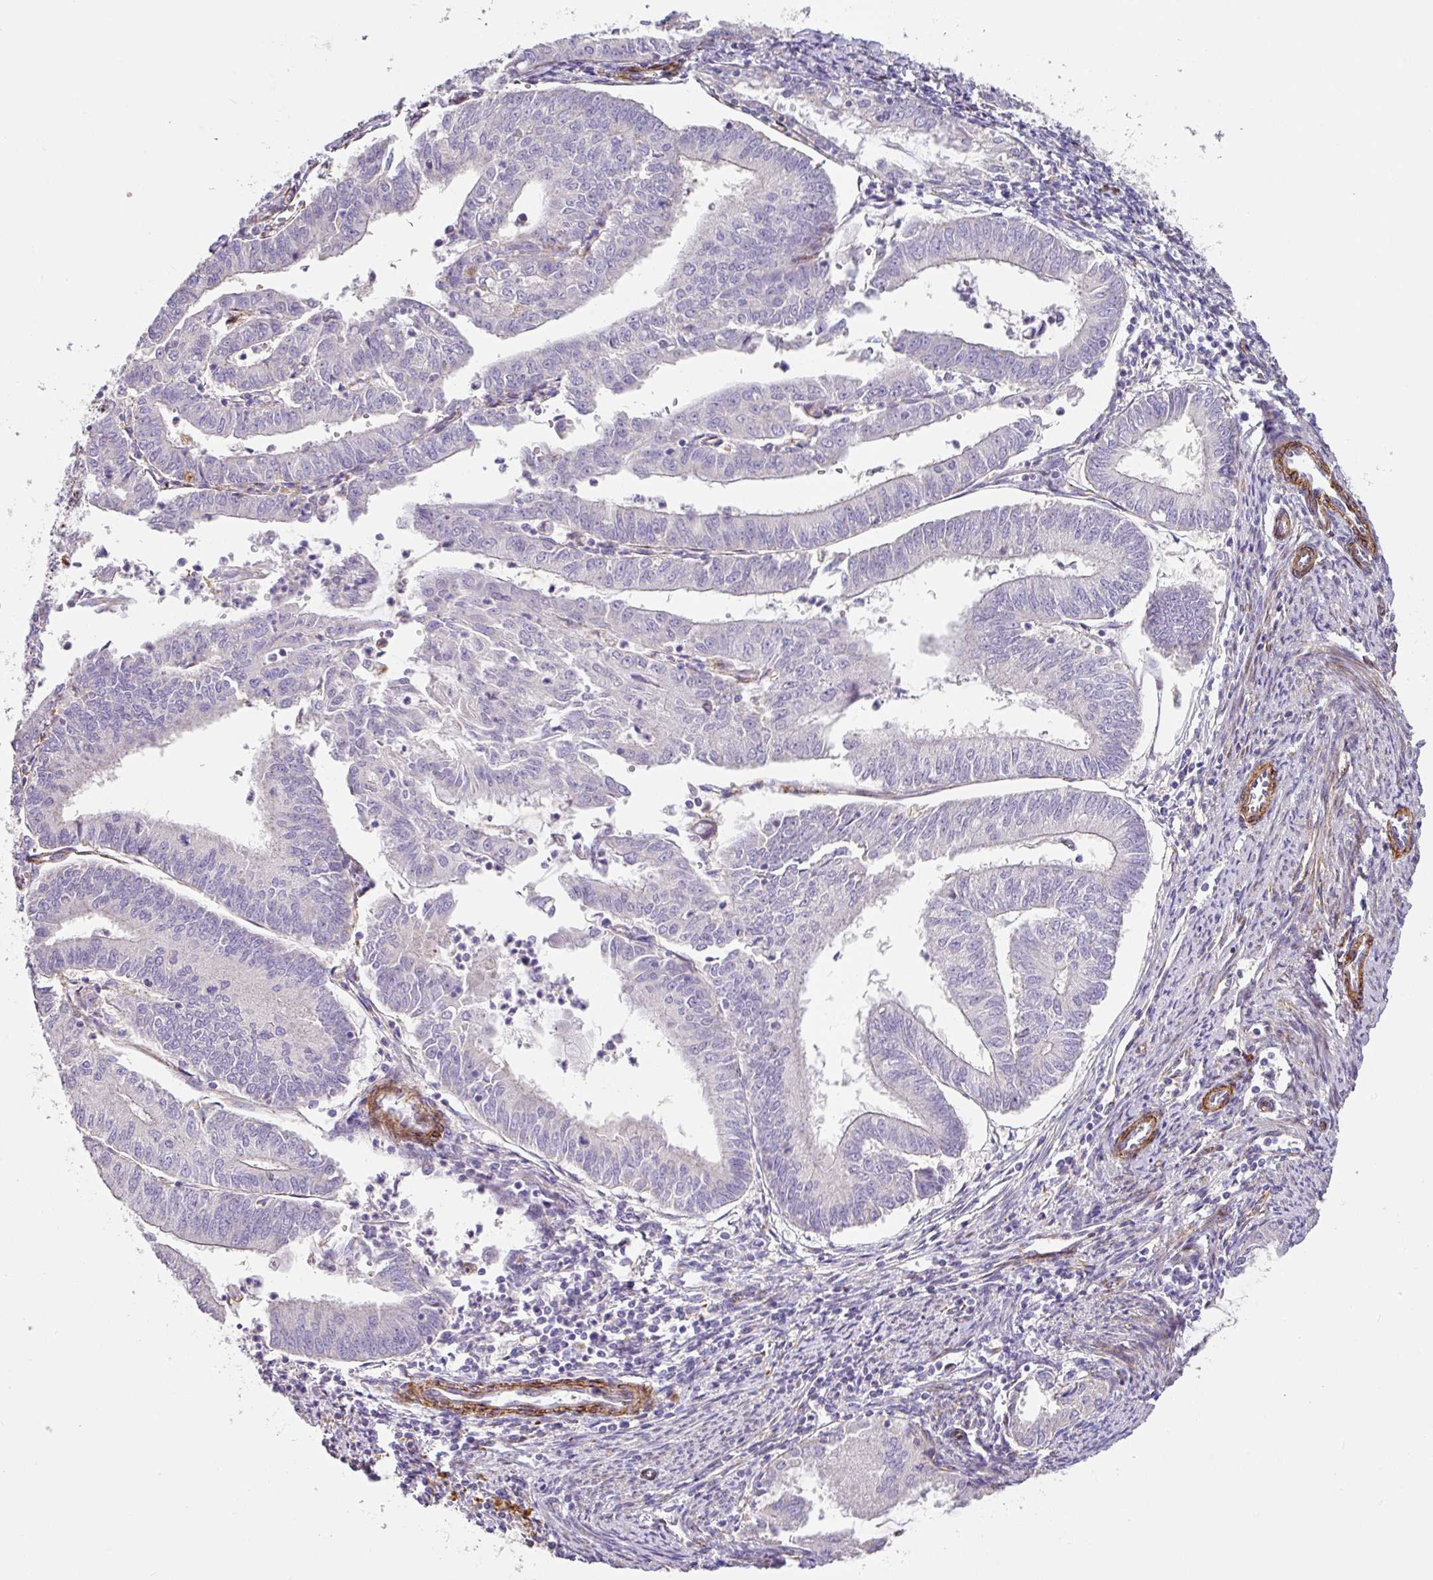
{"staining": {"intensity": "negative", "quantity": "none", "location": "none"}, "tissue": "endometrial cancer", "cell_type": "Tumor cells", "image_type": "cancer", "snomed": [{"axis": "morphology", "description": "Adenocarcinoma, NOS"}, {"axis": "topography", "description": "Endometrium"}], "caption": "A micrograph of adenocarcinoma (endometrial) stained for a protein shows no brown staining in tumor cells.", "gene": "SLC25A17", "patient": {"sex": "female", "age": 70}}